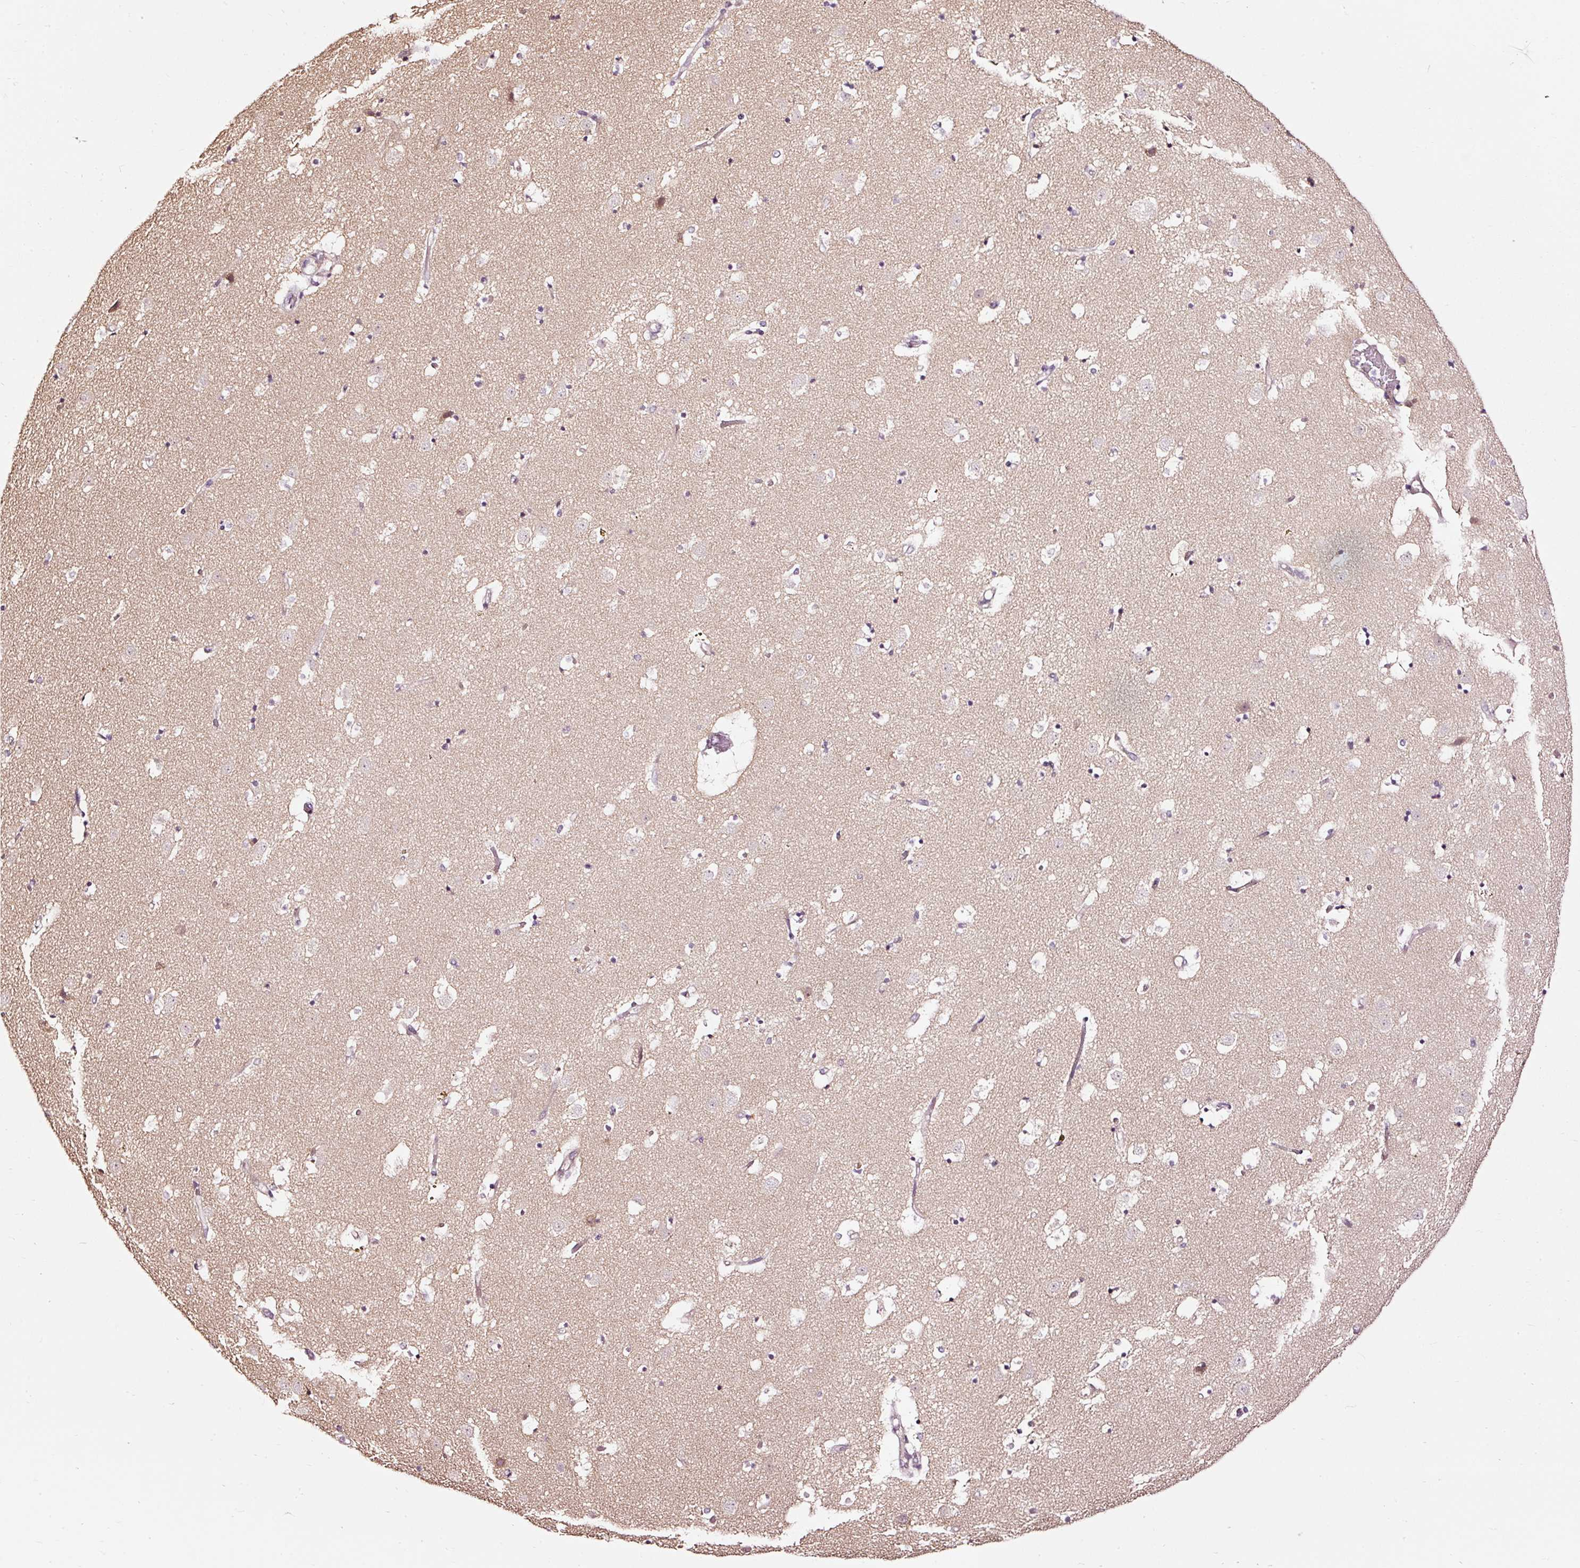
{"staining": {"intensity": "negative", "quantity": "none", "location": "none"}, "tissue": "caudate", "cell_type": "Glial cells", "image_type": "normal", "snomed": [{"axis": "morphology", "description": "Normal tissue, NOS"}, {"axis": "topography", "description": "Lateral ventricle wall"}], "caption": "This is an immunohistochemistry (IHC) micrograph of unremarkable caudate. There is no expression in glial cells.", "gene": "UTP14A", "patient": {"sex": "male", "age": 58}}